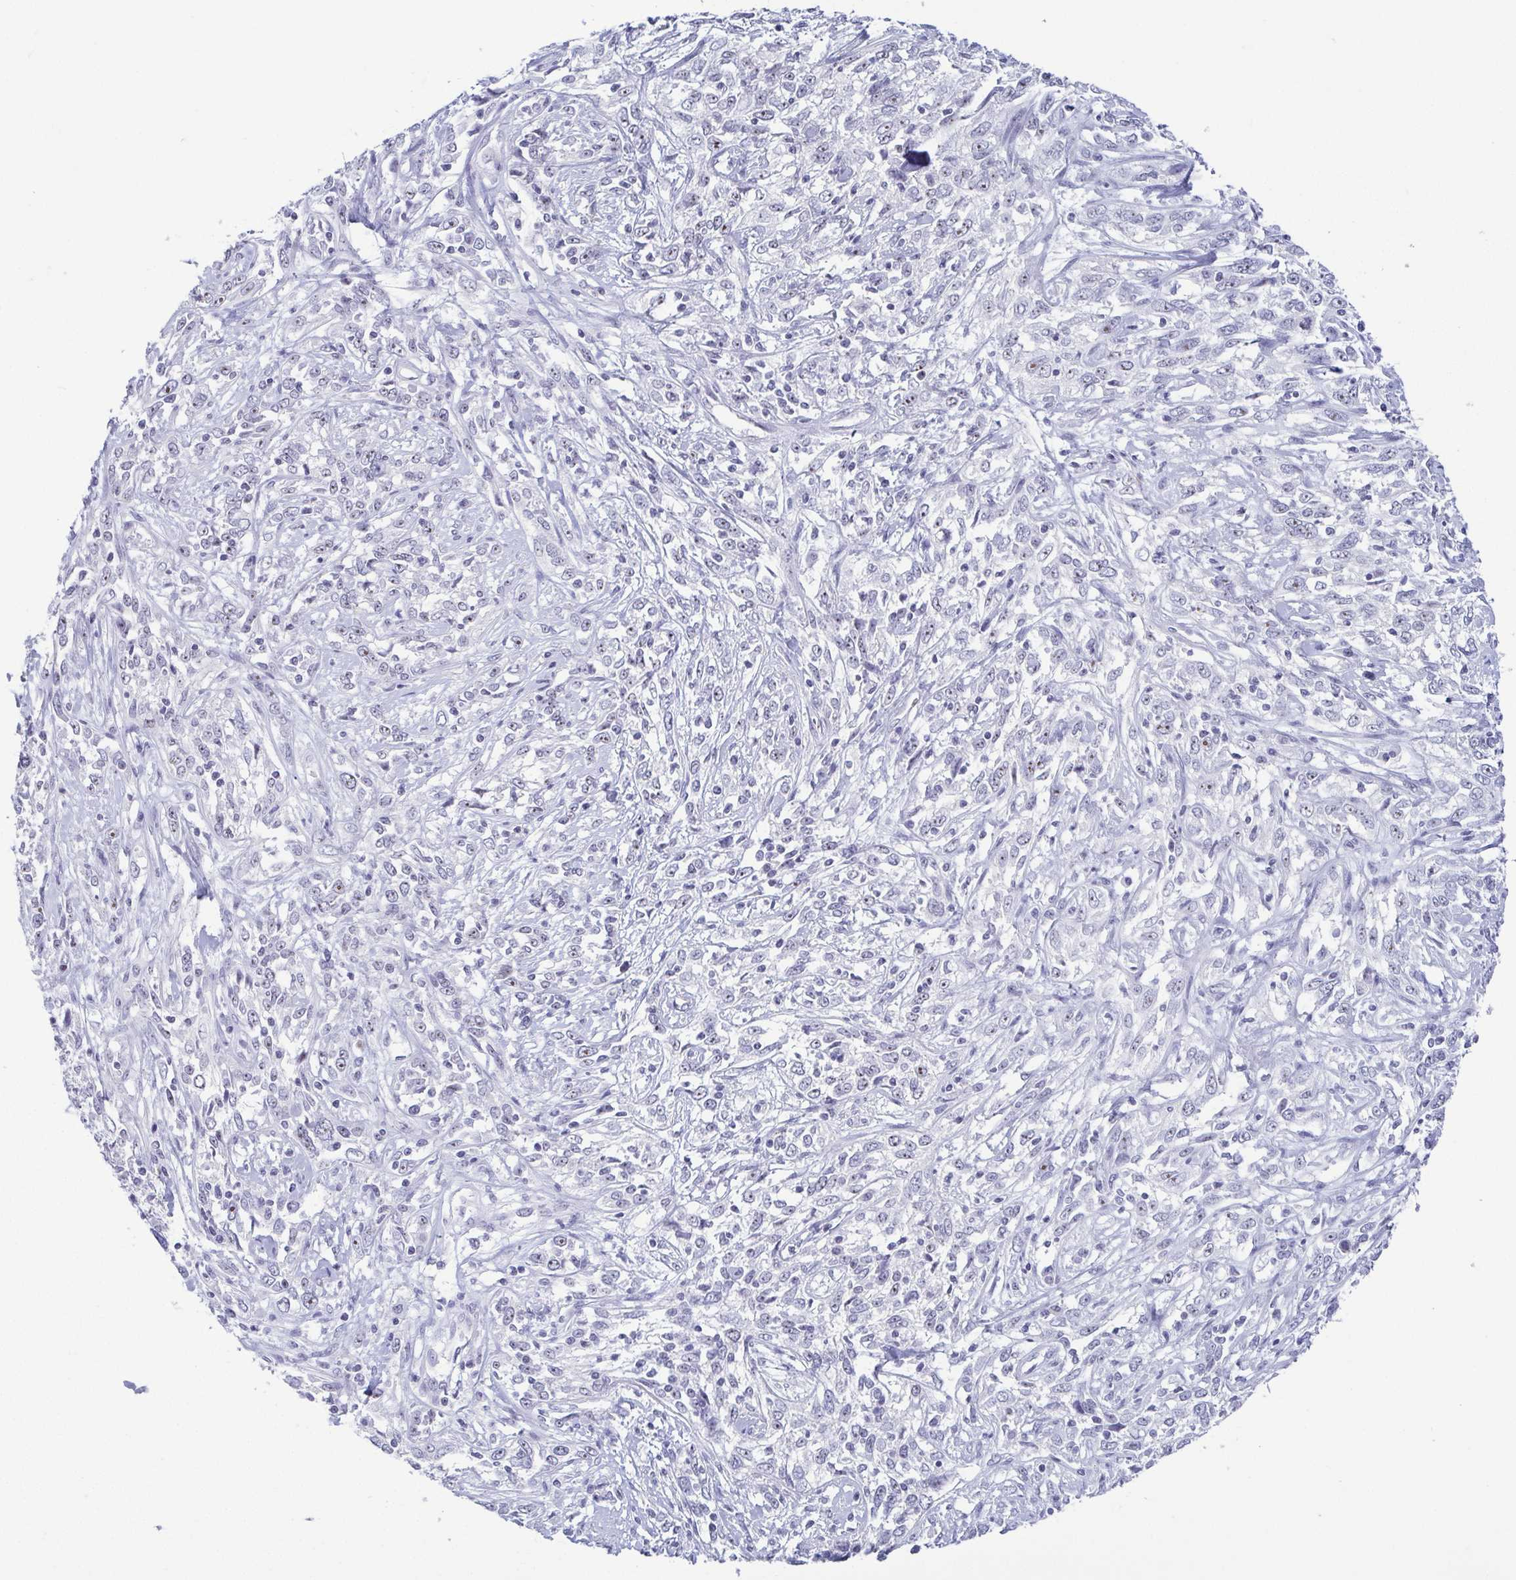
{"staining": {"intensity": "moderate", "quantity": "25%-75%", "location": "nuclear"}, "tissue": "cervical cancer", "cell_type": "Tumor cells", "image_type": "cancer", "snomed": [{"axis": "morphology", "description": "Adenocarcinoma, NOS"}, {"axis": "topography", "description": "Cervix"}], "caption": "Immunohistochemical staining of human cervical cancer (adenocarcinoma) exhibits moderate nuclear protein staining in approximately 25%-75% of tumor cells. (DAB (3,3'-diaminobenzidine) IHC, brown staining for protein, blue staining for nuclei).", "gene": "BZW1", "patient": {"sex": "female", "age": 40}}